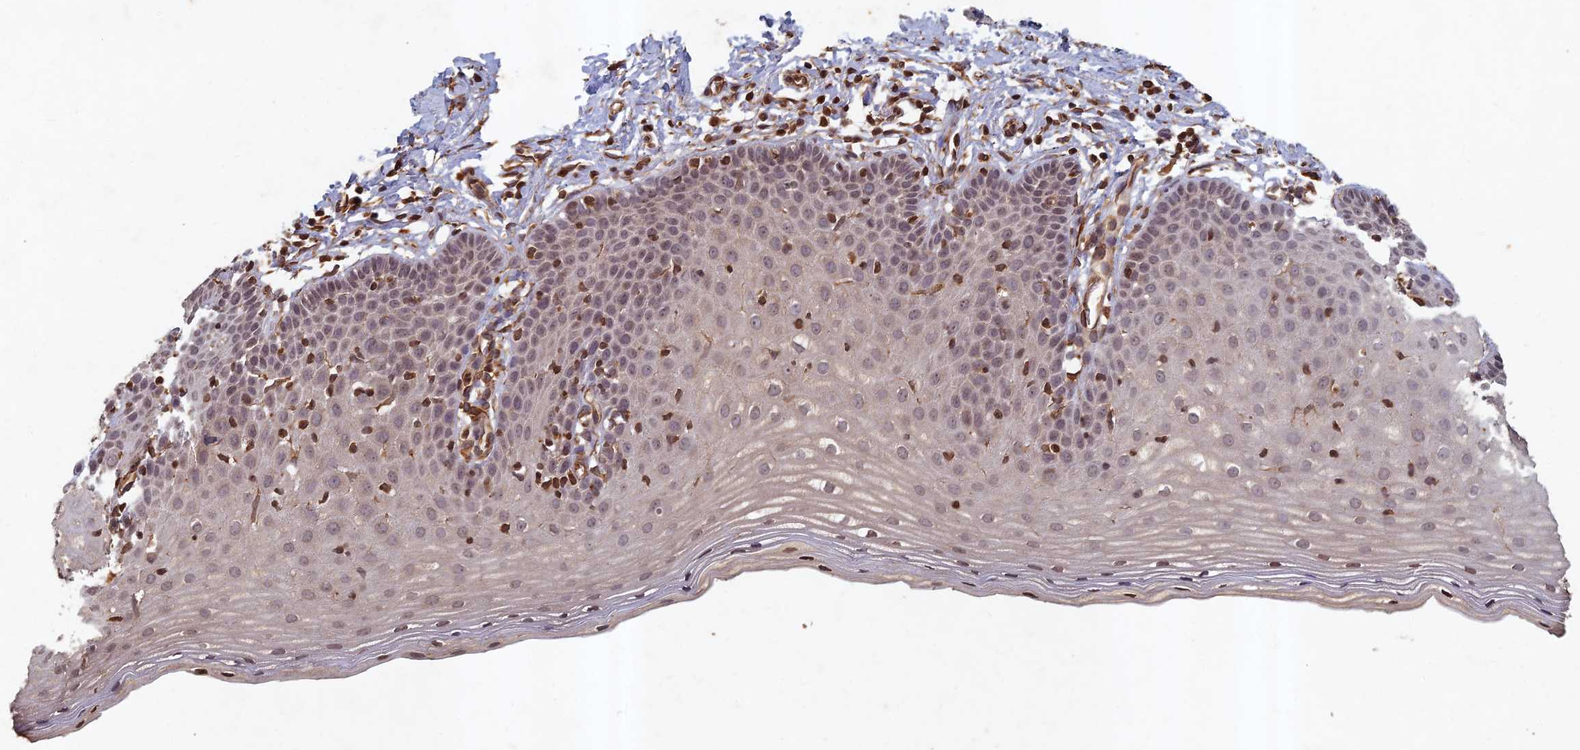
{"staining": {"intensity": "moderate", "quantity": "25%-75%", "location": "cytoplasmic/membranous"}, "tissue": "cervix", "cell_type": "Glandular cells", "image_type": "normal", "snomed": [{"axis": "morphology", "description": "Normal tissue, NOS"}, {"axis": "topography", "description": "Cervix"}], "caption": "Moderate cytoplasmic/membranous protein expression is seen in approximately 25%-75% of glandular cells in cervix. (DAB (3,3'-diaminobenzidine) IHC with brightfield microscopy, high magnification).", "gene": "ABCB10", "patient": {"sex": "female", "age": 36}}